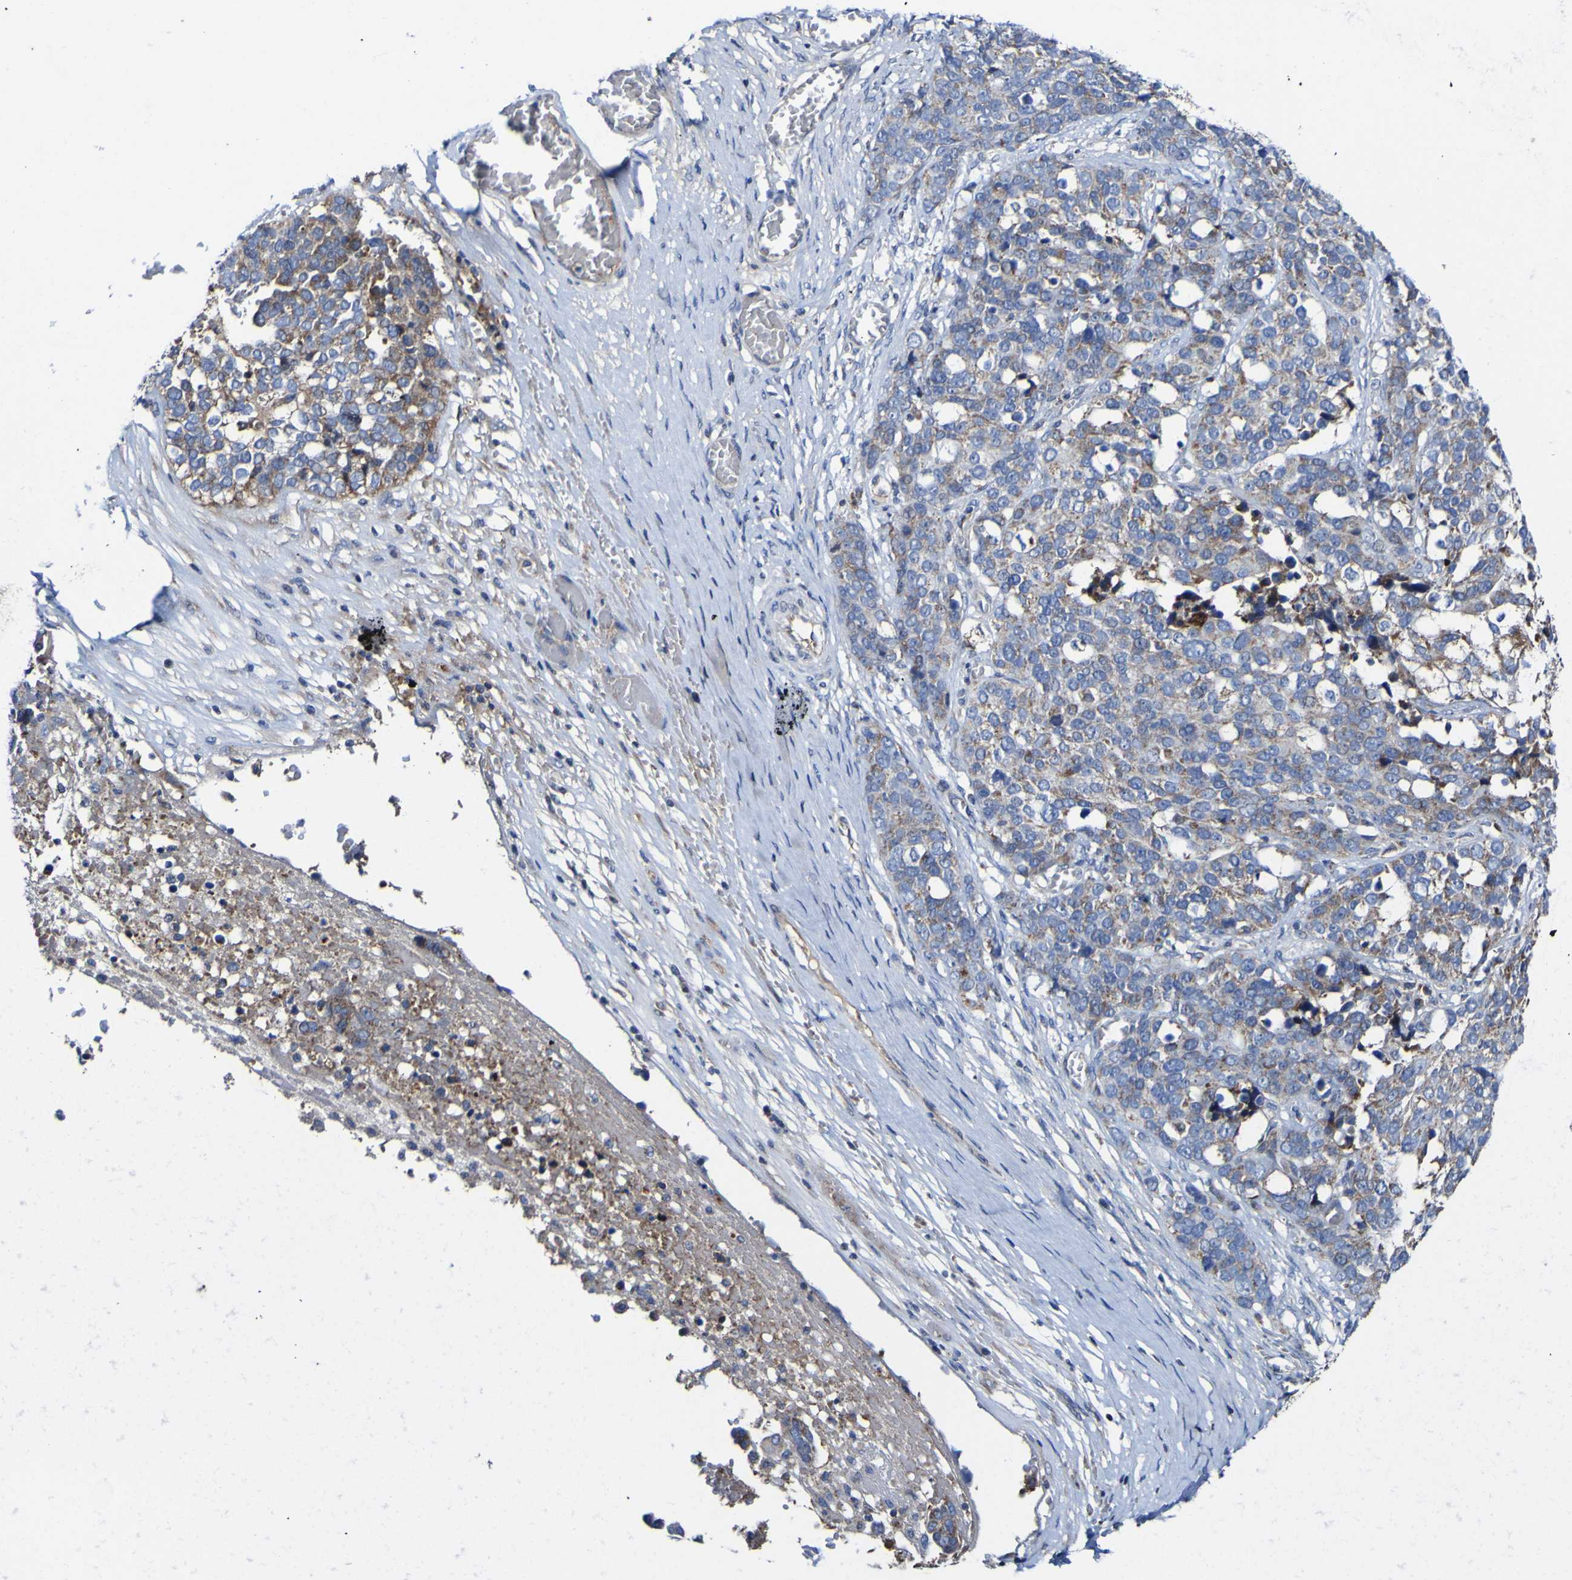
{"staining": {"intensity": "moderate", "quantity": "25%-75%", "location": "cytoplasmic/membranous"}, "tissue": "ovarian cancer", "cell_type": "Tumor cells", "image_type": "cancer", "snomed": [{"axis": "morphology", "description": "Cystadenocarcinoma, serous, NOS"}, {"axis": "topography", "description": "Ovary"}], "caption": "Serous cystadenocarcinoma (ovarian) stained for a protein (brown) exhibits moderate cytoplasmic/membranous positive staining in approximately 25%-75% of tumor cells.", "gene": "CCDC90B", "patient": {"sex": "female", "age": 44}}